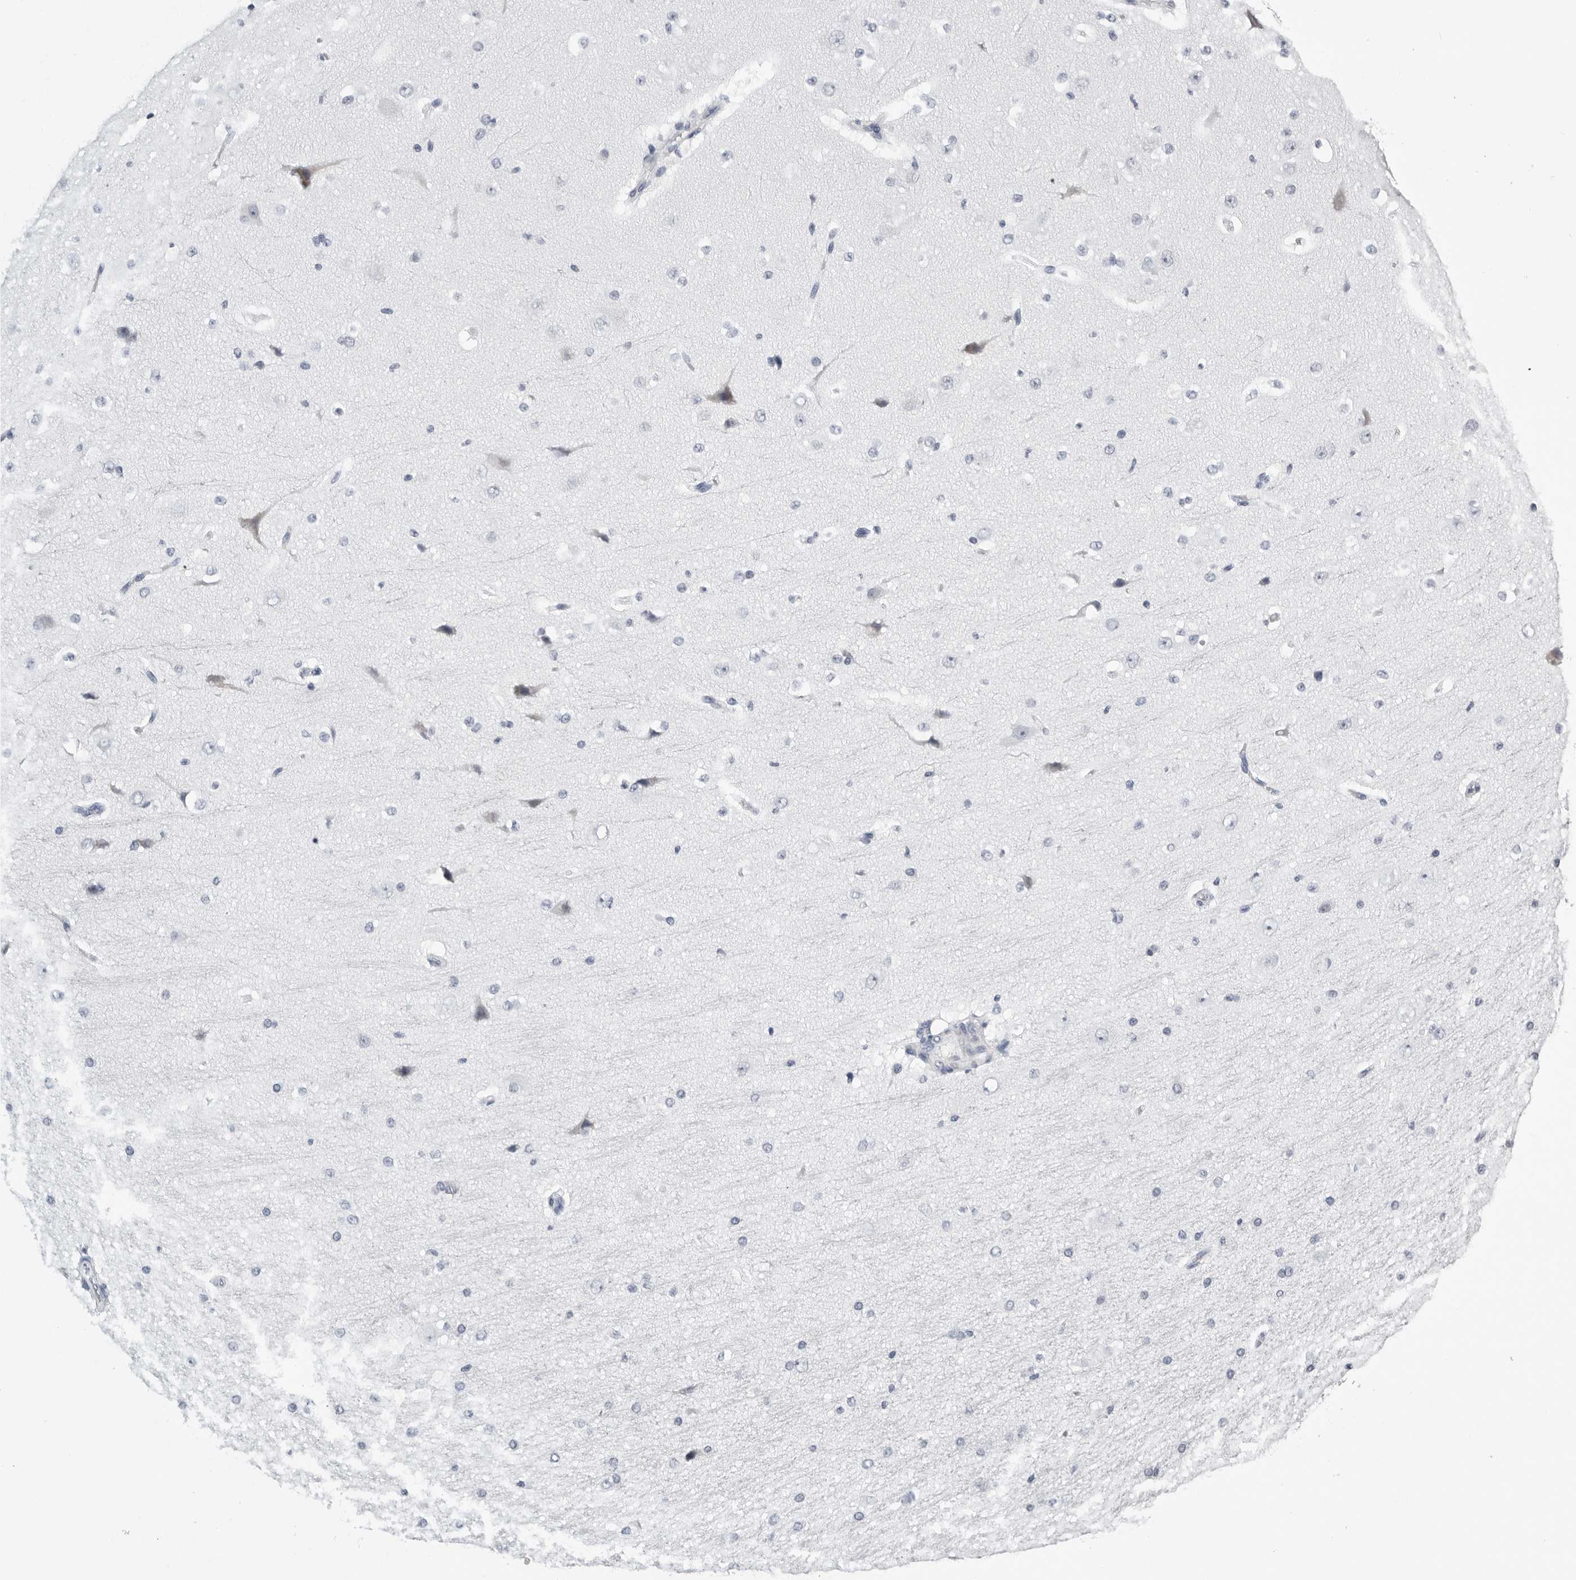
{"staining": {"intensity": "negative", "quantity": "none", "location": "none"}, "tissue": "cerebral cortex", "cell_type": "Endothelial cells", "image_type": "normal", "snomed": [{"axis": "morphology", "description": "Normal tissue, NOS"}, {"axis": "morphology", "description": "Developmental malformation"}, {"axis": "topography", "description": "Cerebral cortex"}], "caption": "The histopathology image reveals no staining of endothelial cells in normal cerebral cortex. (DAB (3,3'-diaminobenzidine) IHC with hematoxylin counter stain).", "gene": "ZNF502", "patient": {"sex": "female", "age": 30}}